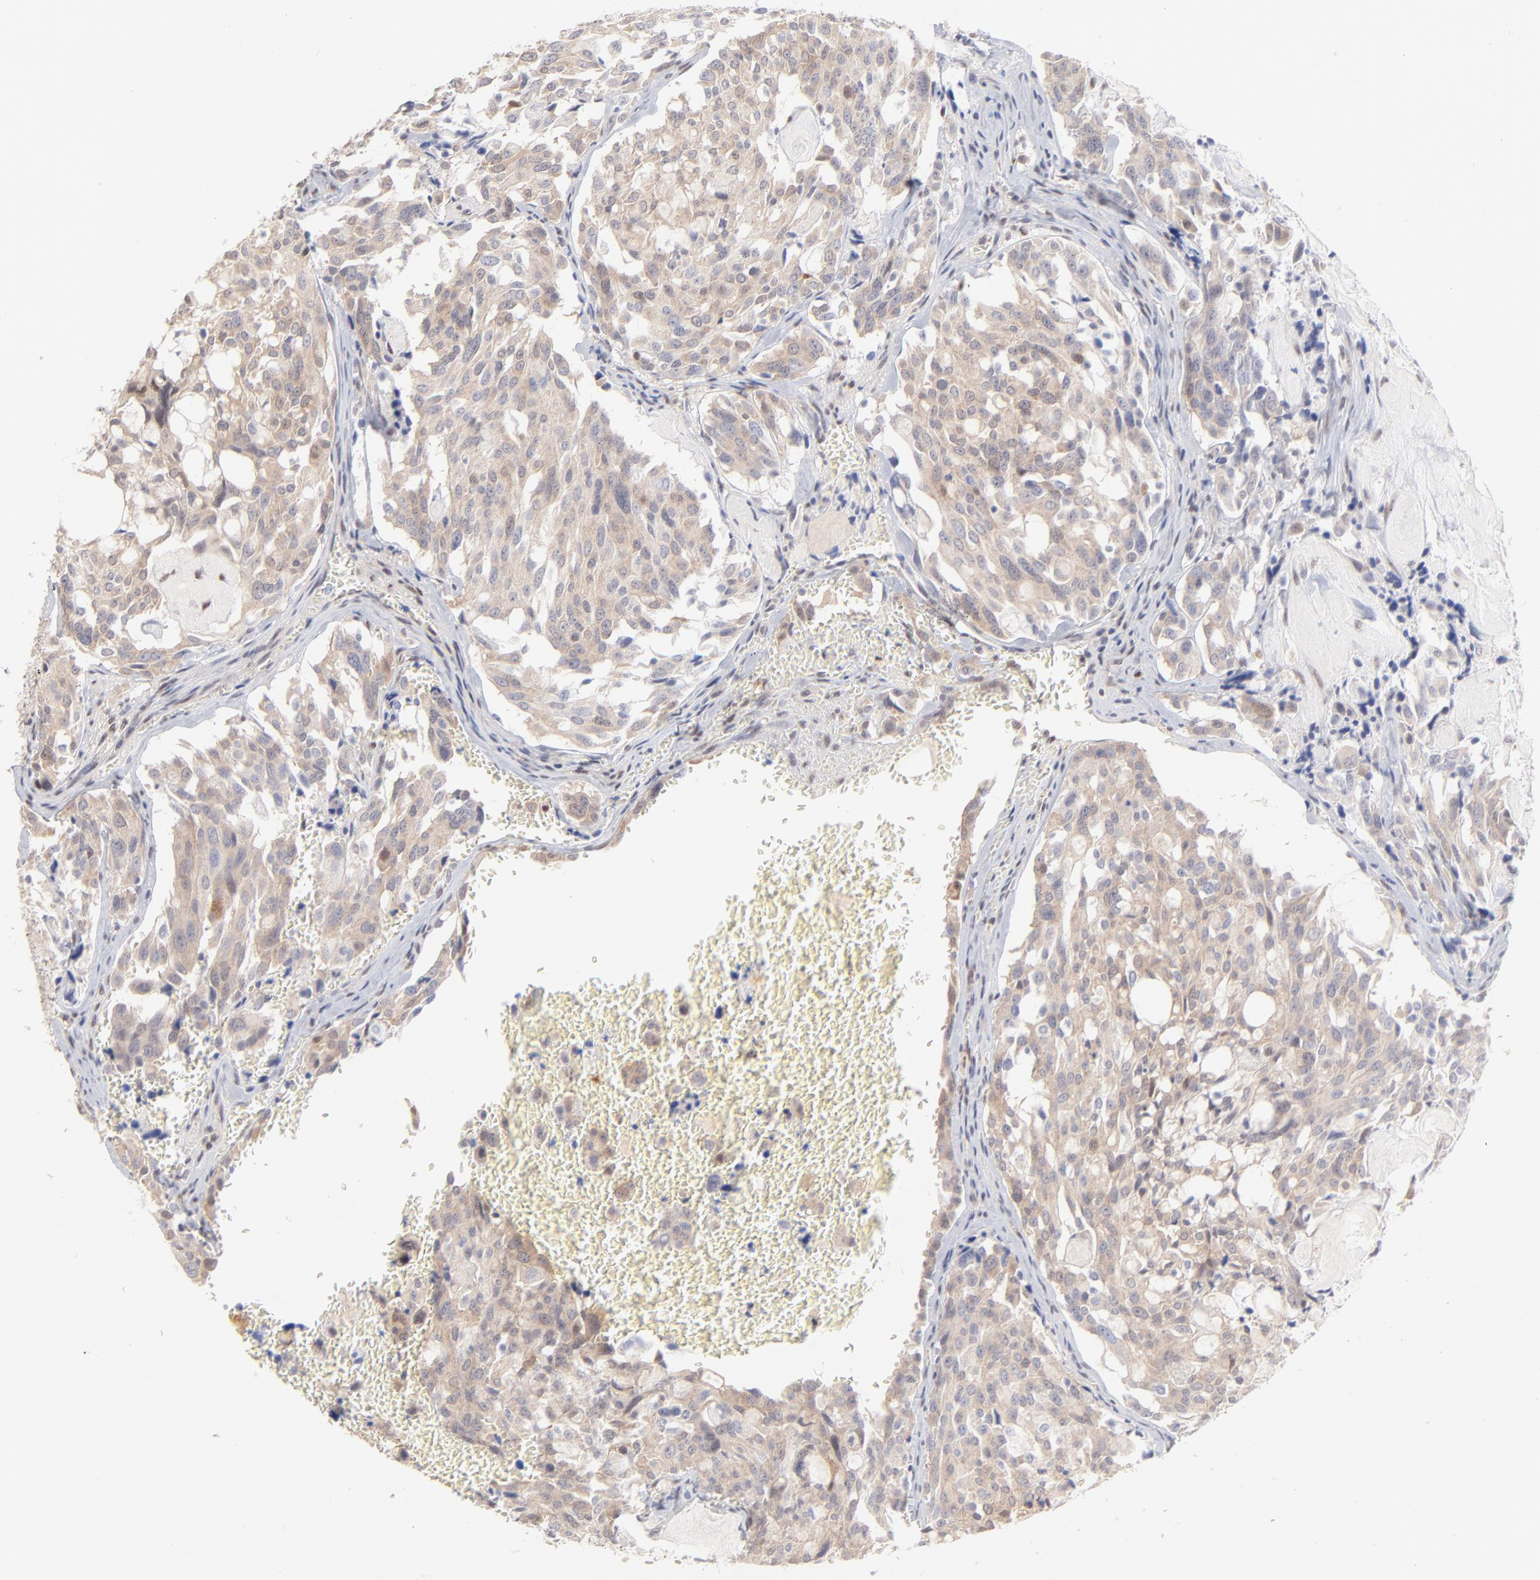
{"staining": {"intensity": "negative", "quantity": "none", "location": "none"}, "tissue": "thyroid cancer", "cell_type": "Tumor cells", "image_type": "cancer", "snomed": [{"axis": "morphology", "description": "Carcinoma, NOS"}, {"axis": "morphology", "description": "Carcinoid, malignant, NOS"}, {"axis": "topography", "description": "Thyroid gland"}], "caption": "DAB (3,3'-diaminobenzidine) immunohistochemical staining of thyroid carcinoma exhibits no significant positivity in tumor cells.", "gene": "STAT3", "patient": {"sex": "male", "age": 33}}